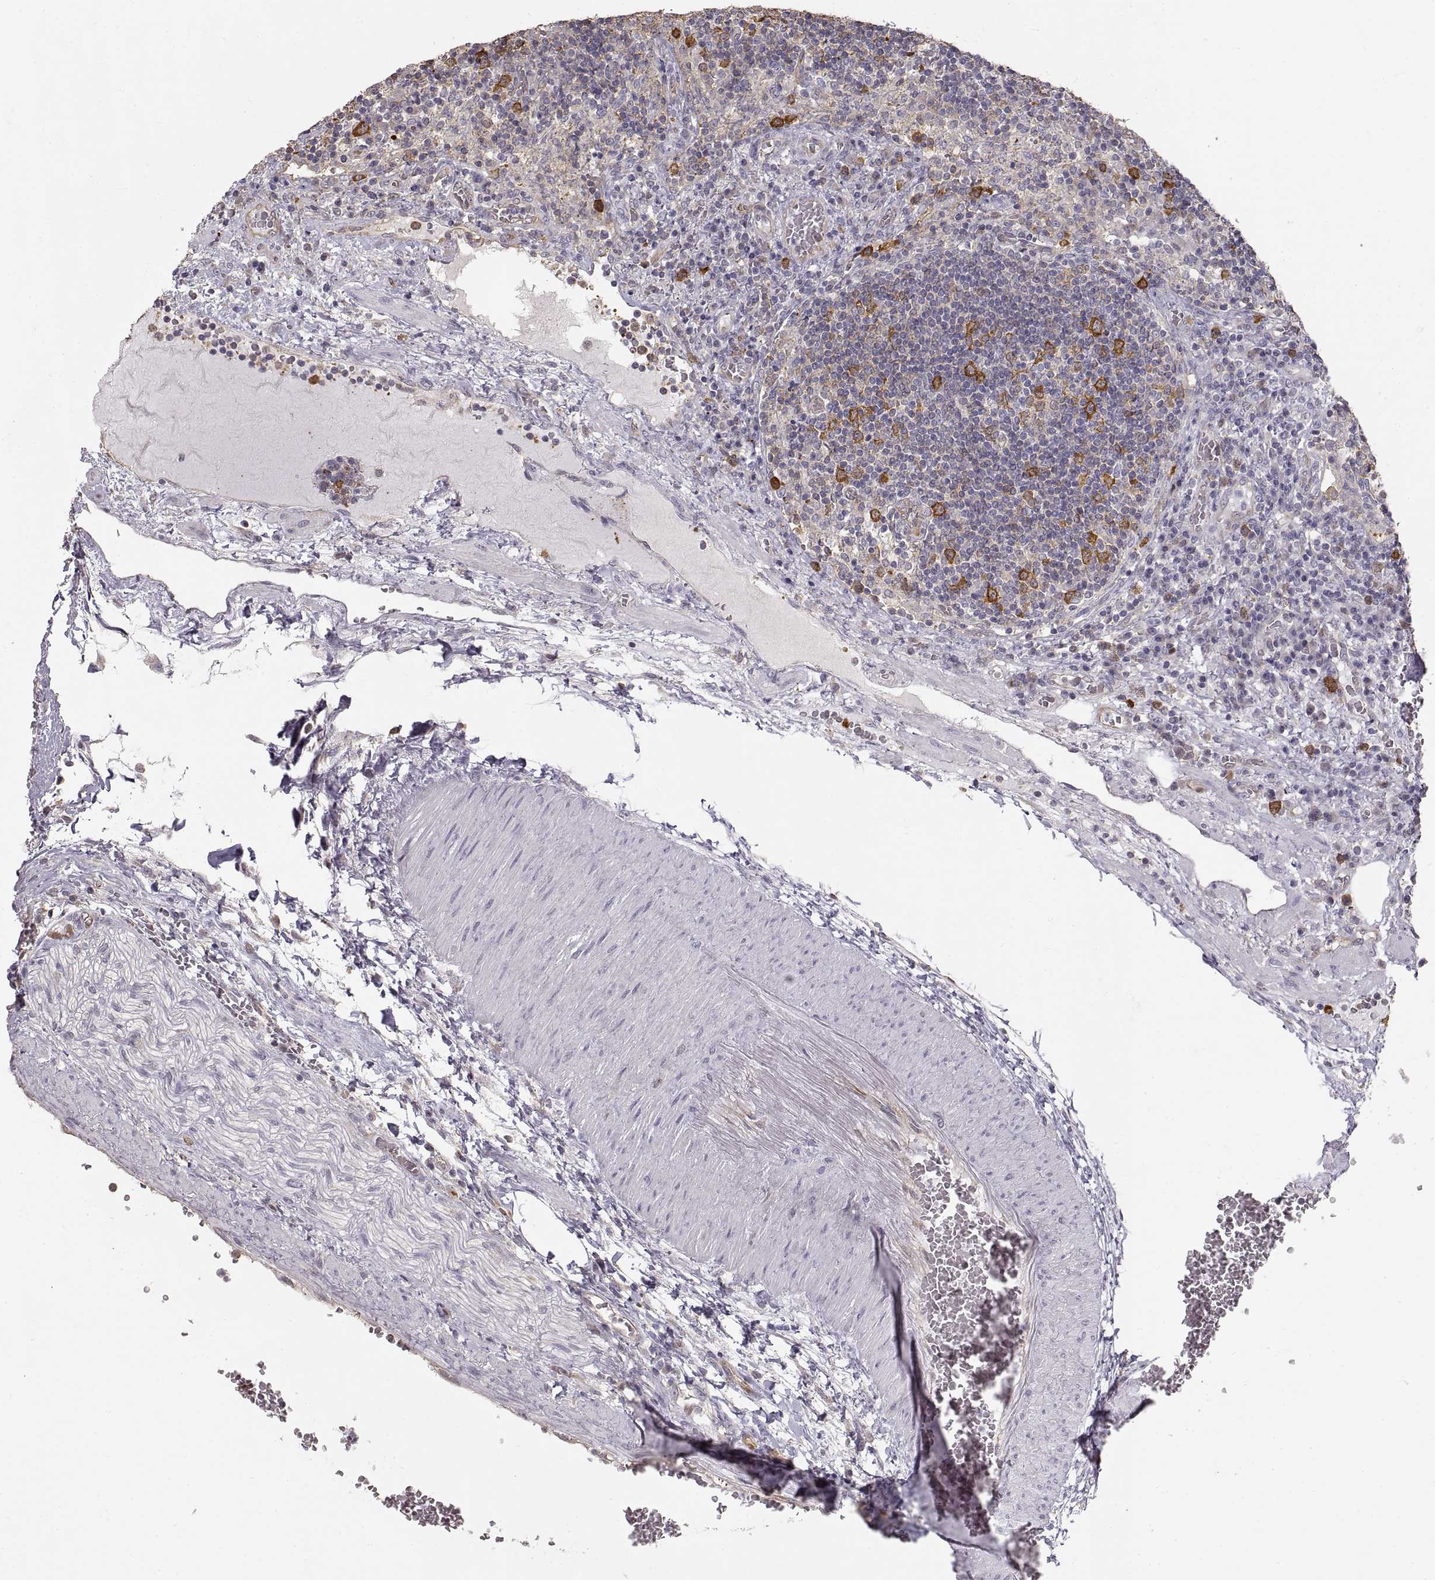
{"staining": {"intensity": "strong", "quantity": "<25%", "location": "cytoplasmic/membranous"}, "tissue": "lymph node", "cell_type": "Germinal center cells", "image_type": "normal", "snomed": [{"axis": "morphology", "description": "Normal tissue, NOS"}, {"axis": "topography", "description": "Lymph node"}], "caption": "A brown stain highlights strong cytoplasmic/membranous expression of a protein in germinal center cells of unremarkable lymph node.", "gene": "HSP90AB1", "patient": {"sex": "male", "age": 63}}